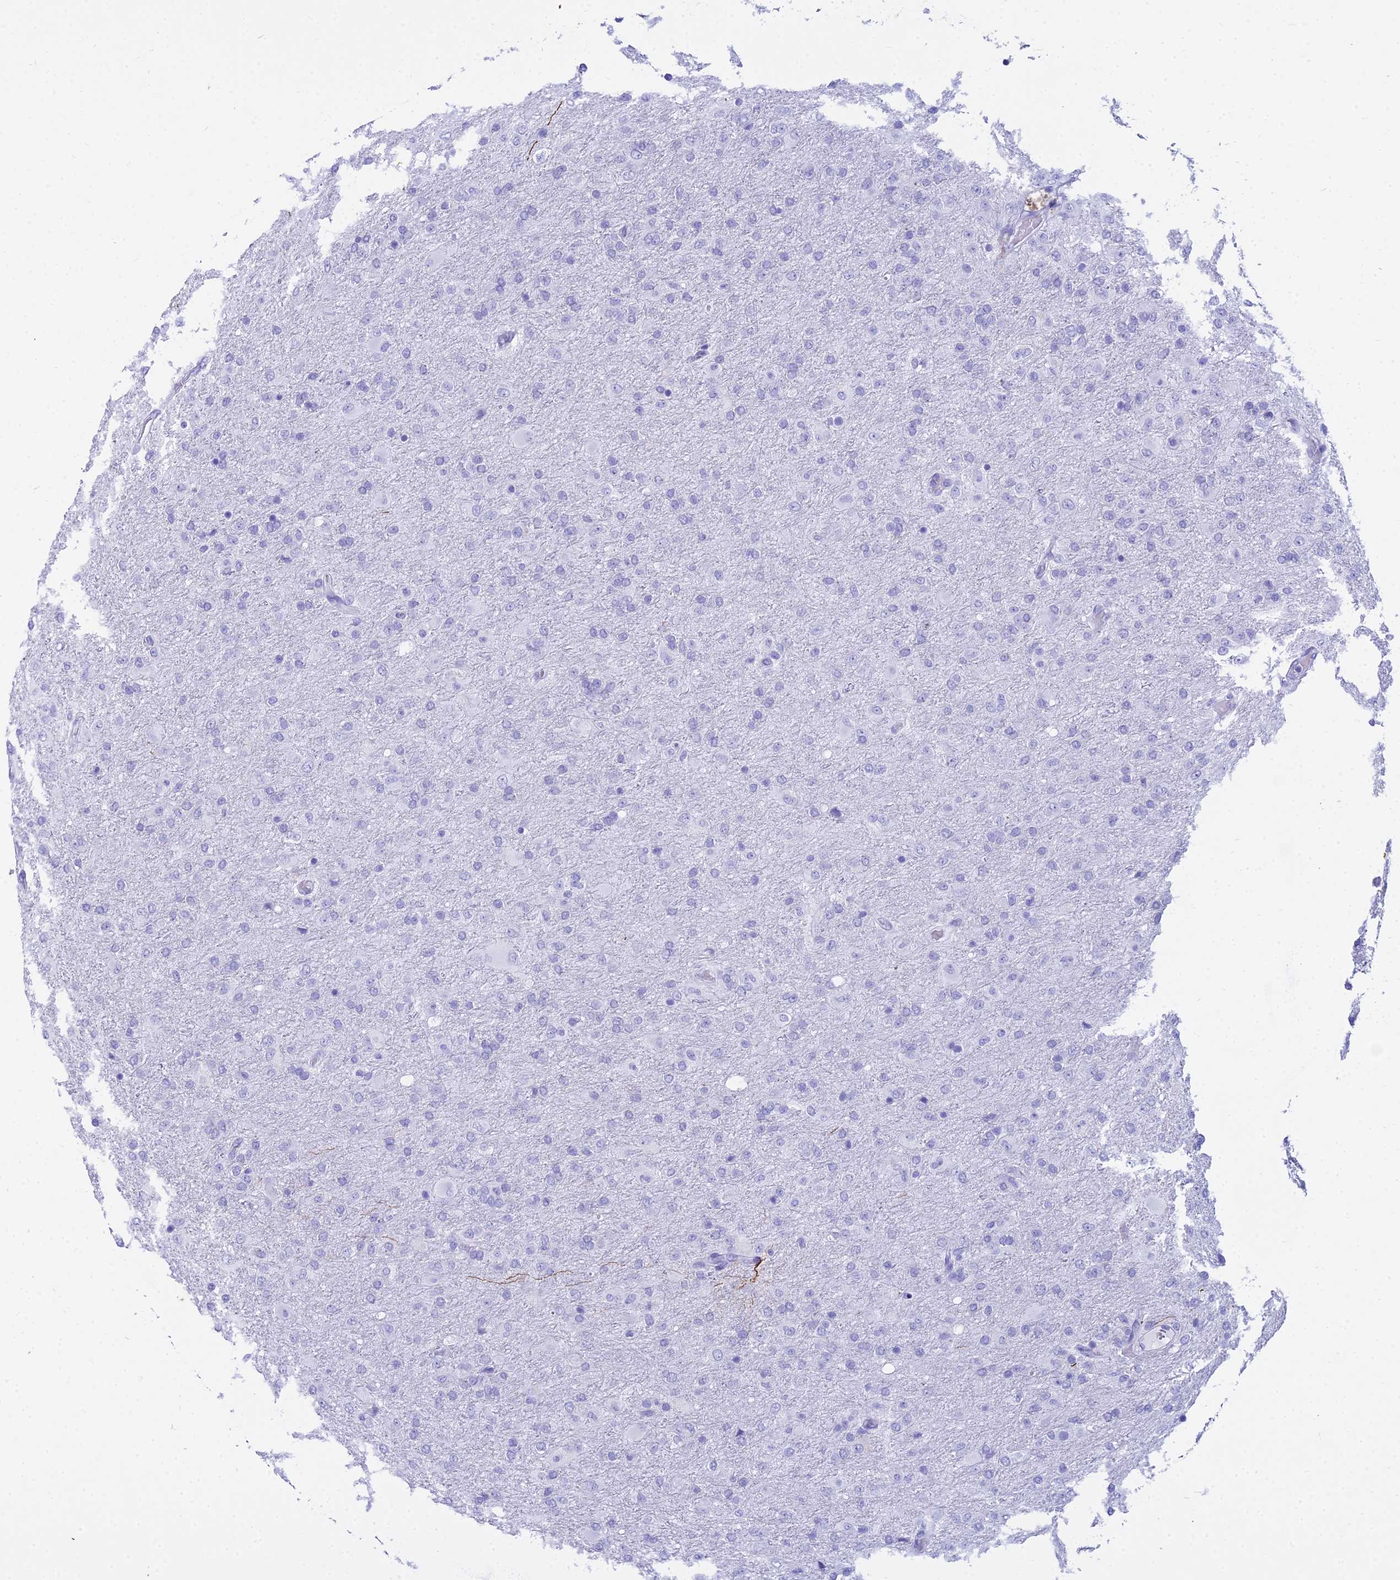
{"staining": {"intensity": "negative", "quantity": "none", "location": "none"}, "tissue": "glioma", "cell_type": "Tumor cells", "image_type": "cancer", "snomed": [{"axis": "morphology", "description": "Glioma, malignant, Low grade"}, {"axis": "topography", "description": "Brain"}], "caption": "Protein analysis of glioma exhibits no significant expression in tumor cells.", "gene": "ZNF442", "patient": {"sex": "male", "age": 65}}